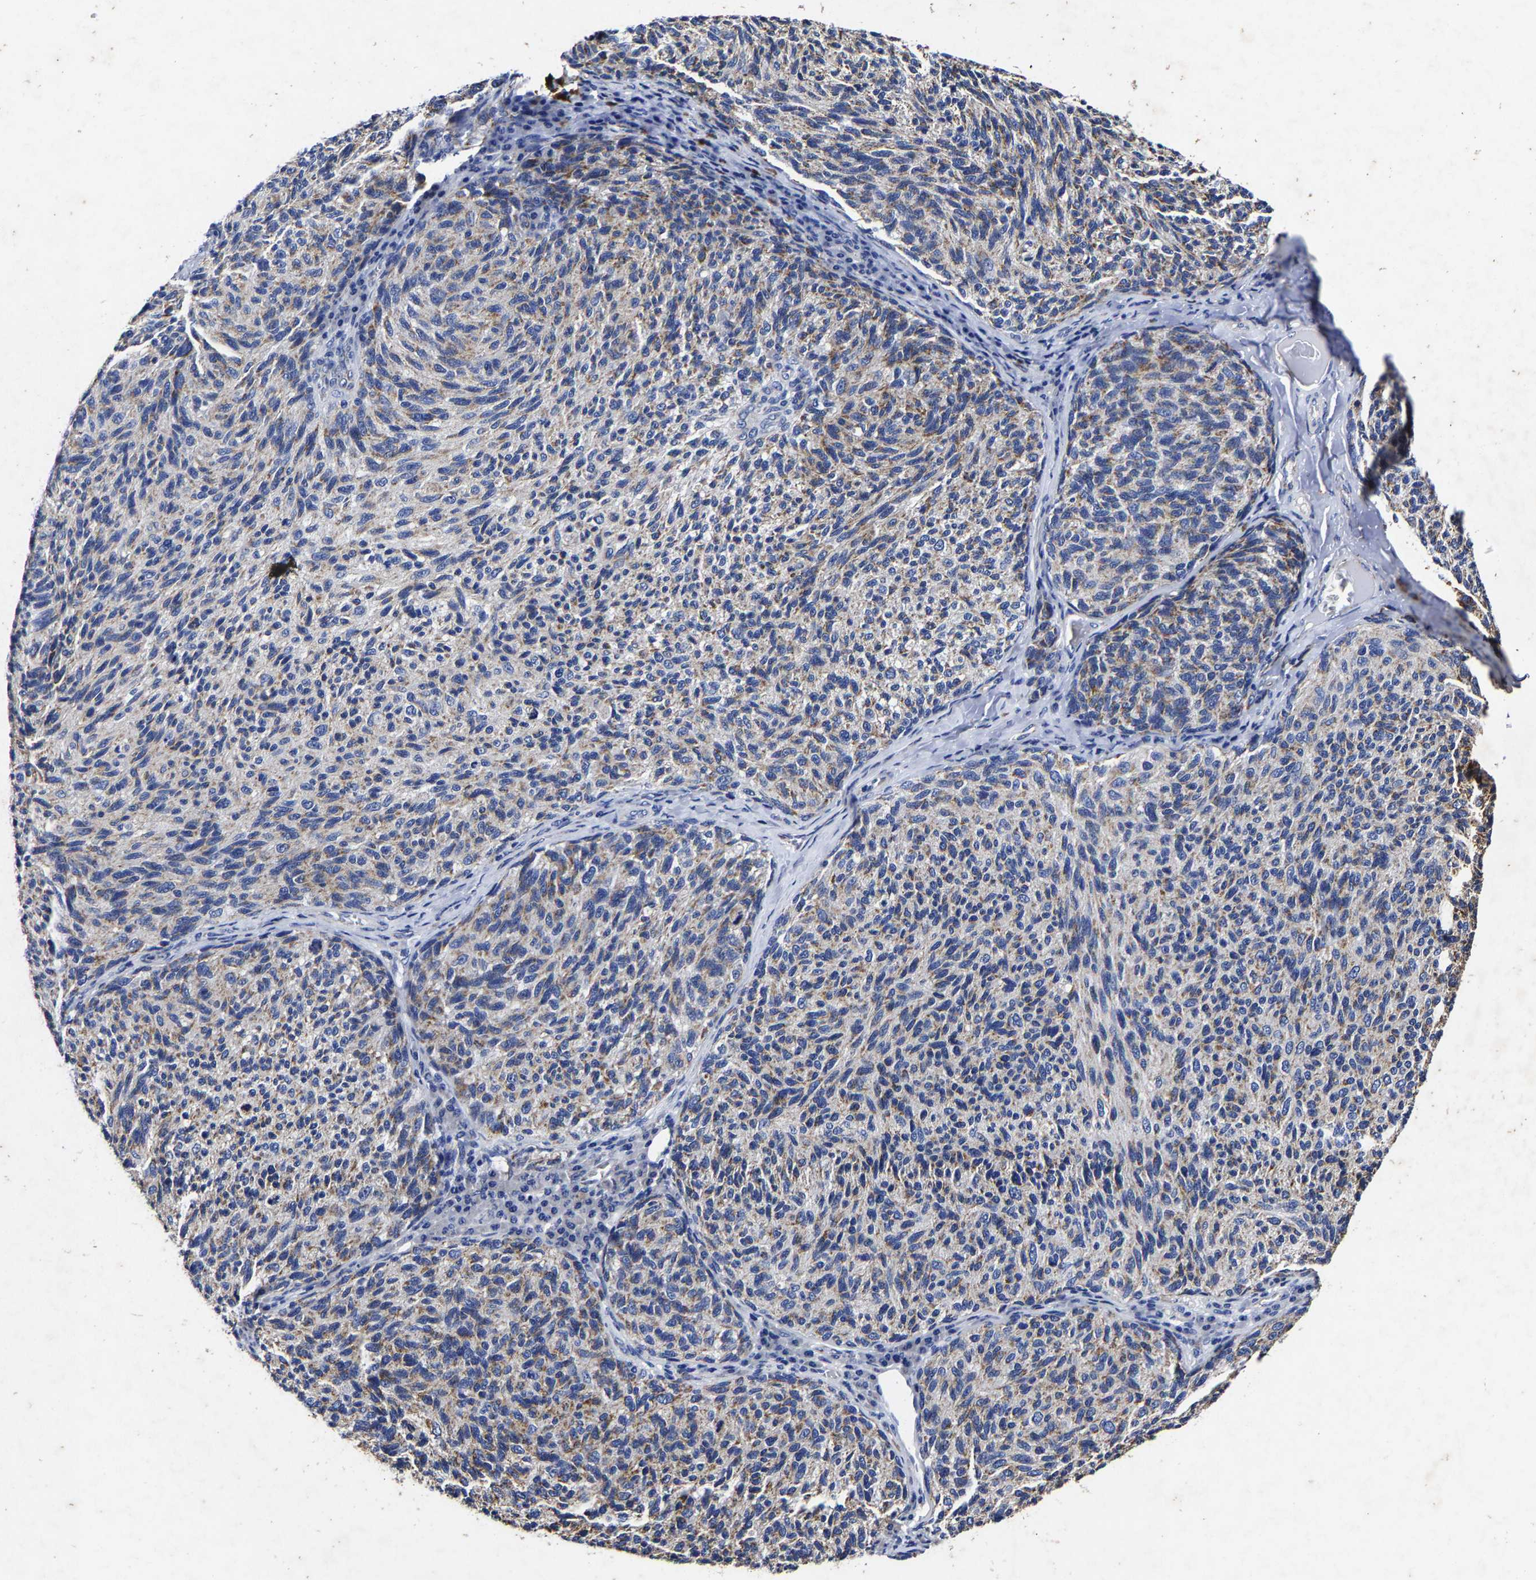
{"staining": {"intensity": "moderate", "quantity": "<25%", "location": "cytoplasmic/membranous"}, "tissue": "melanoma", "cell_type": "Tumor cells", "image_type": "cancer", "snomed": [{"axis": "morphology", "description": "Malignant melanoma, NOS"}, {"axis": "topography", "description": "Skin"}], "caption": "The immunohistochemical stain shows moderate cytoplasmic/membranous positivity in tumor cells of malignant melanoma tissue. (DAB IHC with brightfield microscopy, high magnification).", "gene": "AASS", "patient": {"sex": "female", "age": 73}}